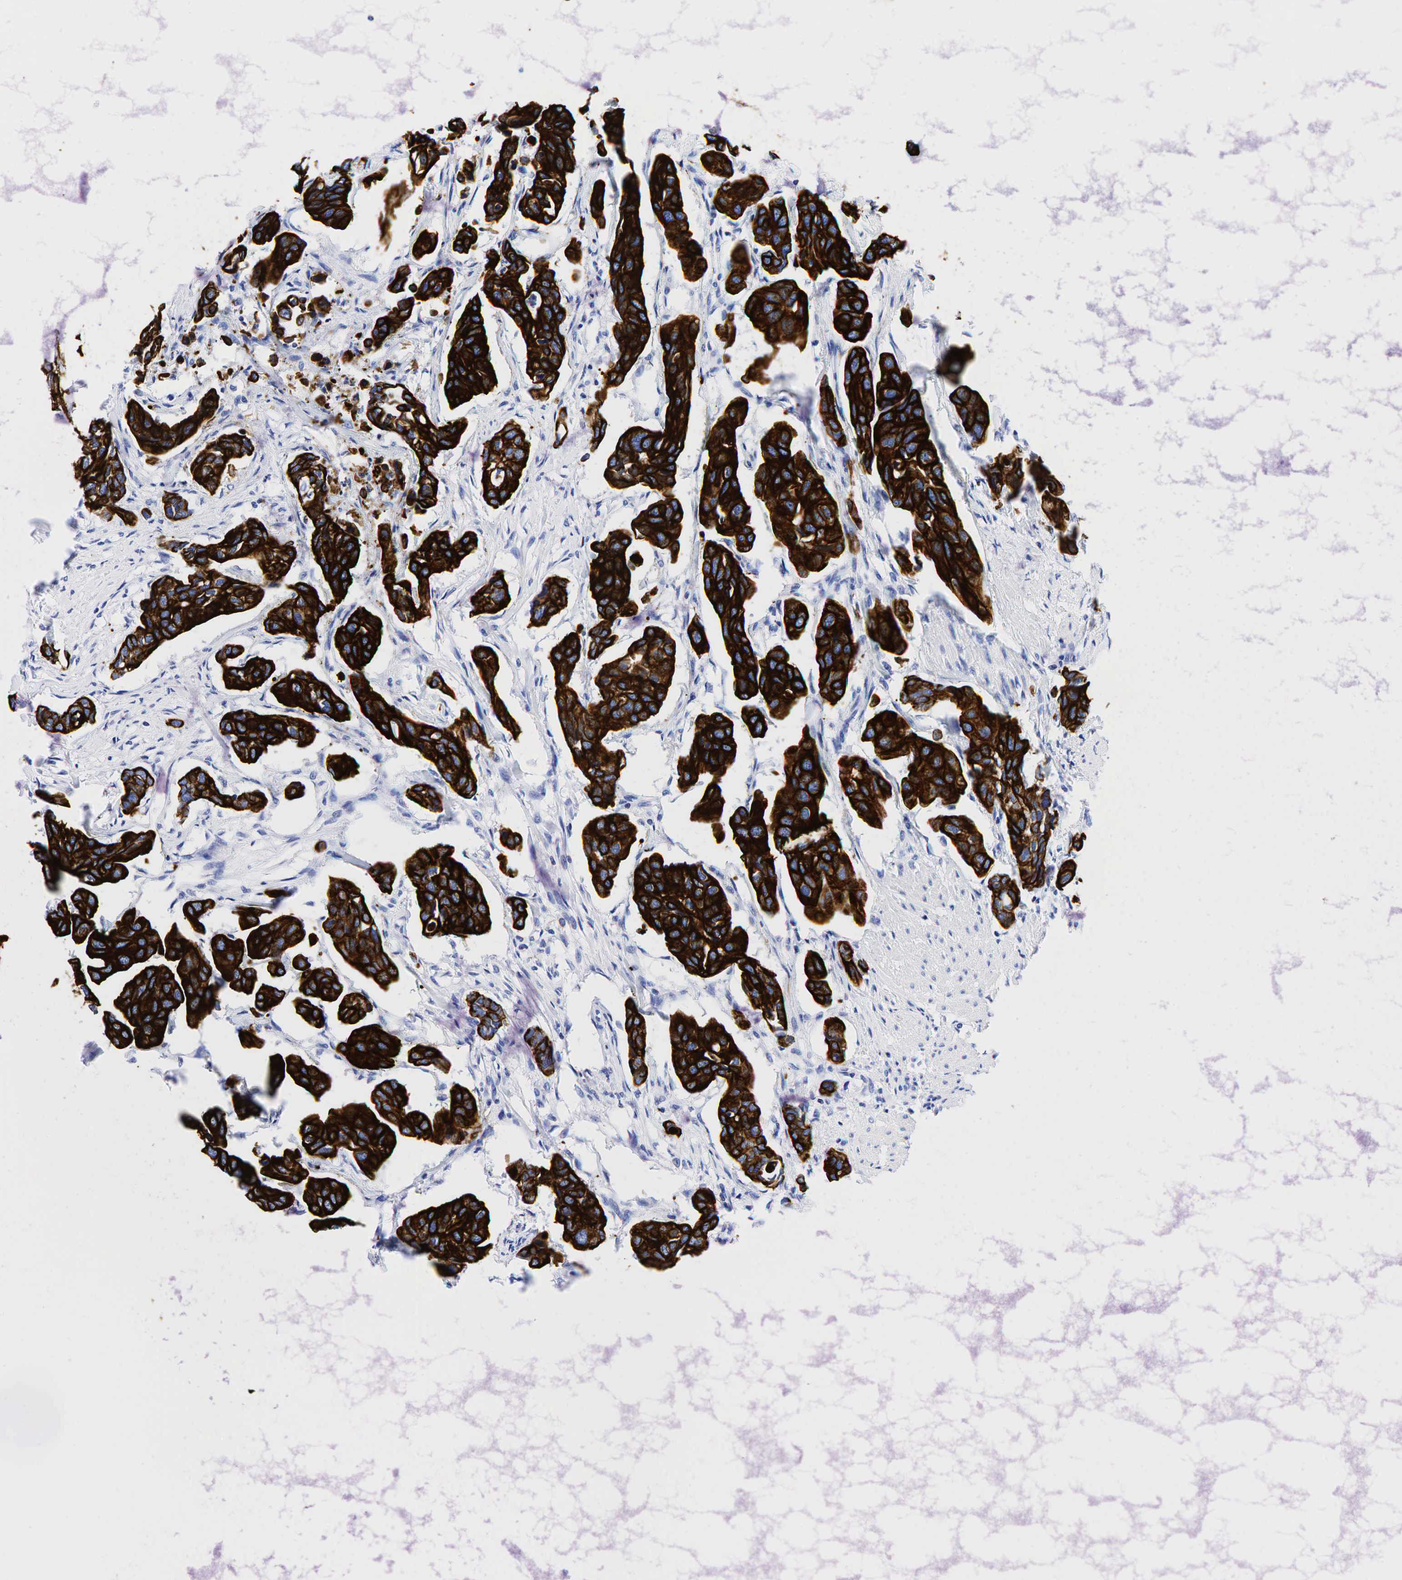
{"staining": {"intensity": "strong", "quantity": ">75%", "location": "none"}, "tissue": "urothelial cancer", "cell_type": "Tumor cells", "image_type": "cancer", "snomed": [{"axis": "morphology", "description": "Adenocarcinoma, NOS"}, {"axis": "topography", "description": "Urinary bladder"}], "caption": "Immunohistochemistry photomicrograph of neoplastic tissue: urothelial cancer stained using immunohistochemistry (IHC) exhibits high levels of strong protein expression localized specifically in the None of tumor cells, appearing as a None brown color.", "gene": "KRT19", "patient": {"sex": "male", "age": 61}}